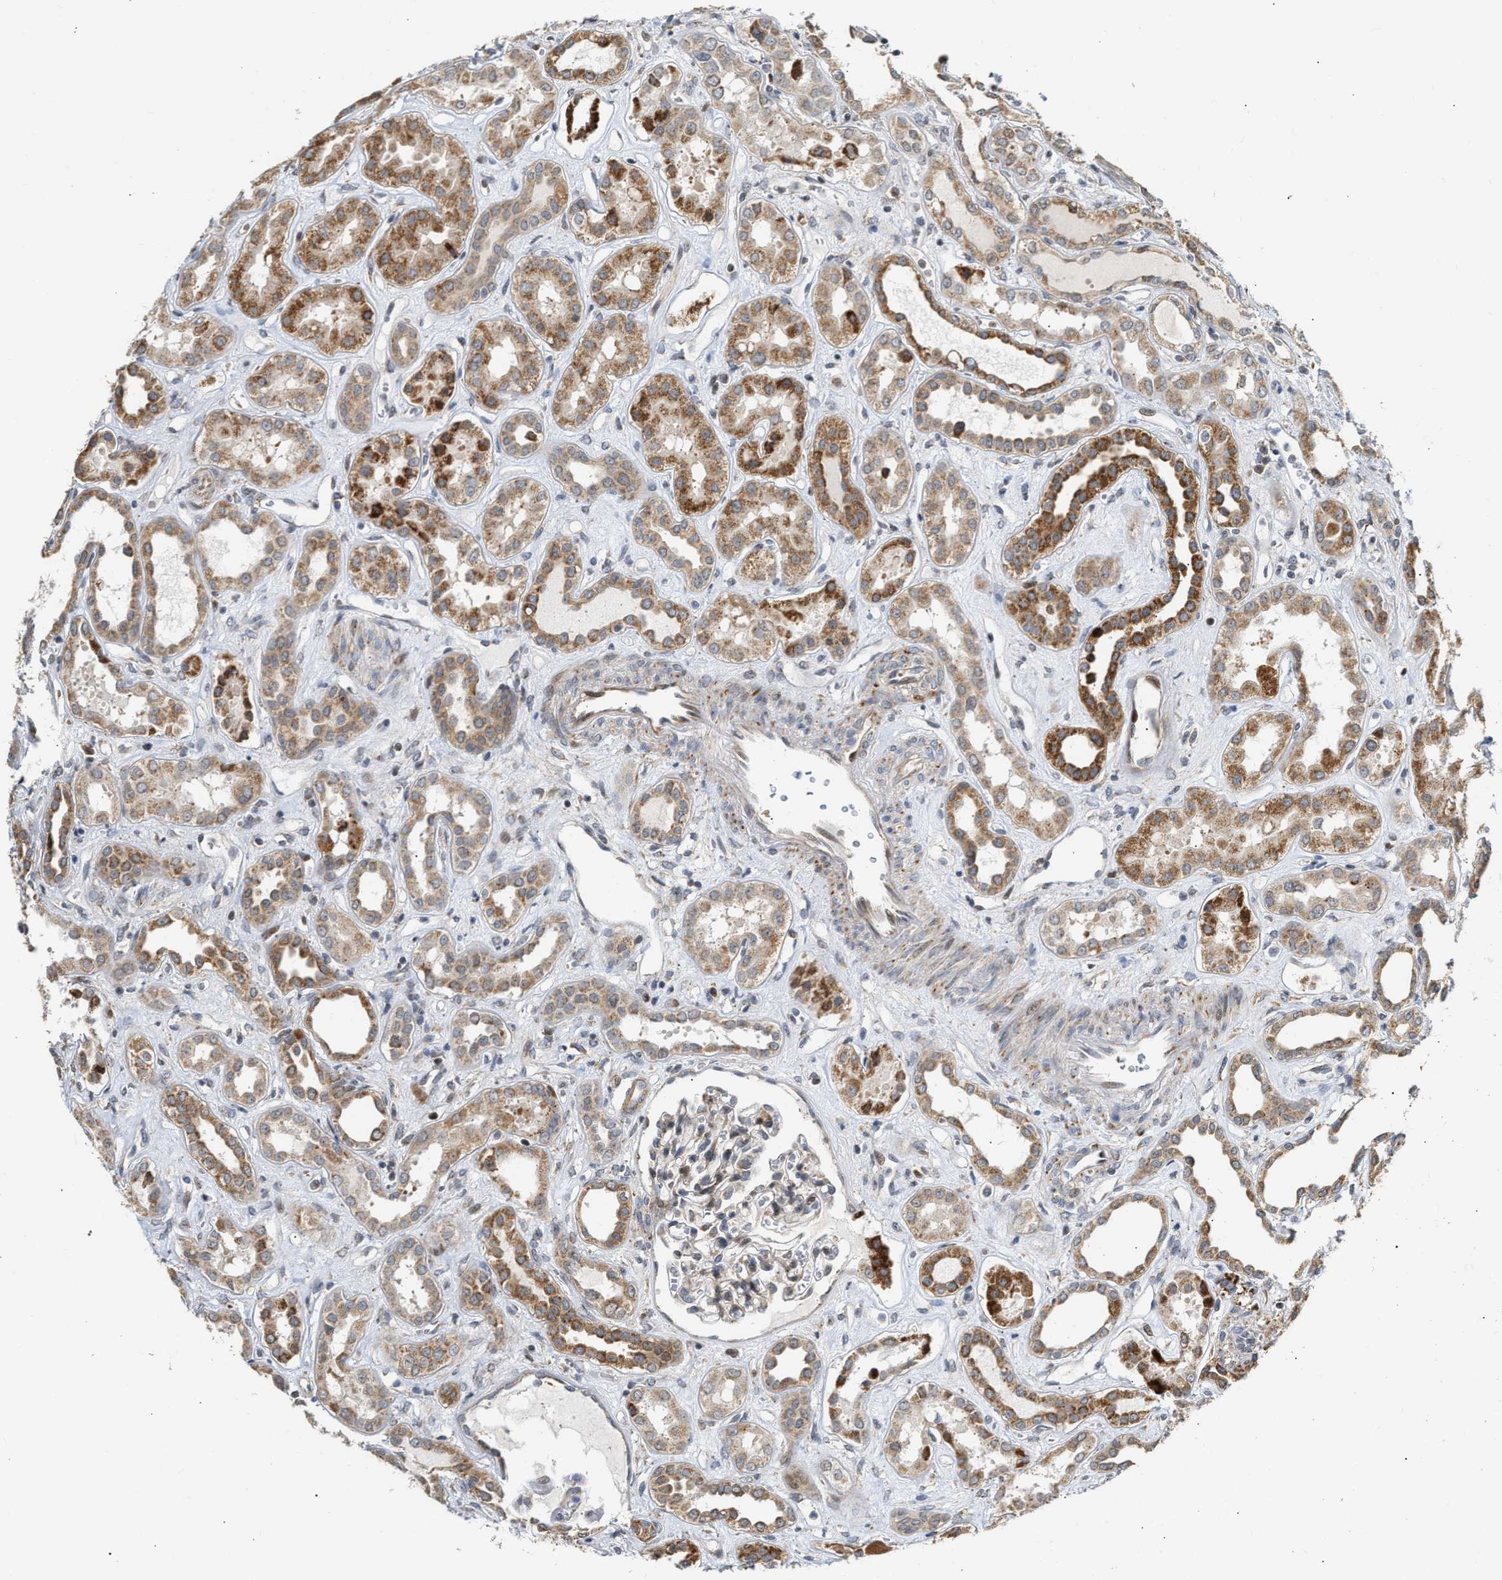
{"staining": {"intensity": "moderate", "quantity": "25%-75%", "location": "cytoplasmic/membranous,nuclear"}, "tissue": "kidney", "cell_type": "Cells in glomeruli", "image_type": "normal", "snomed": [{"axis": "morphology", "description": "Normal tissue, NOS"}, {"axis": "topography", "description": "Kidney"}], "caption": "Immunohistochemical staining of benign human kidney displays moderate cytoplasmic/membranous,nuclear protein staining in approximately 25%-75% of cells in glomeruli.", "gene": "DEPTOR", "patient": {"sex": "male", "age": 59}}